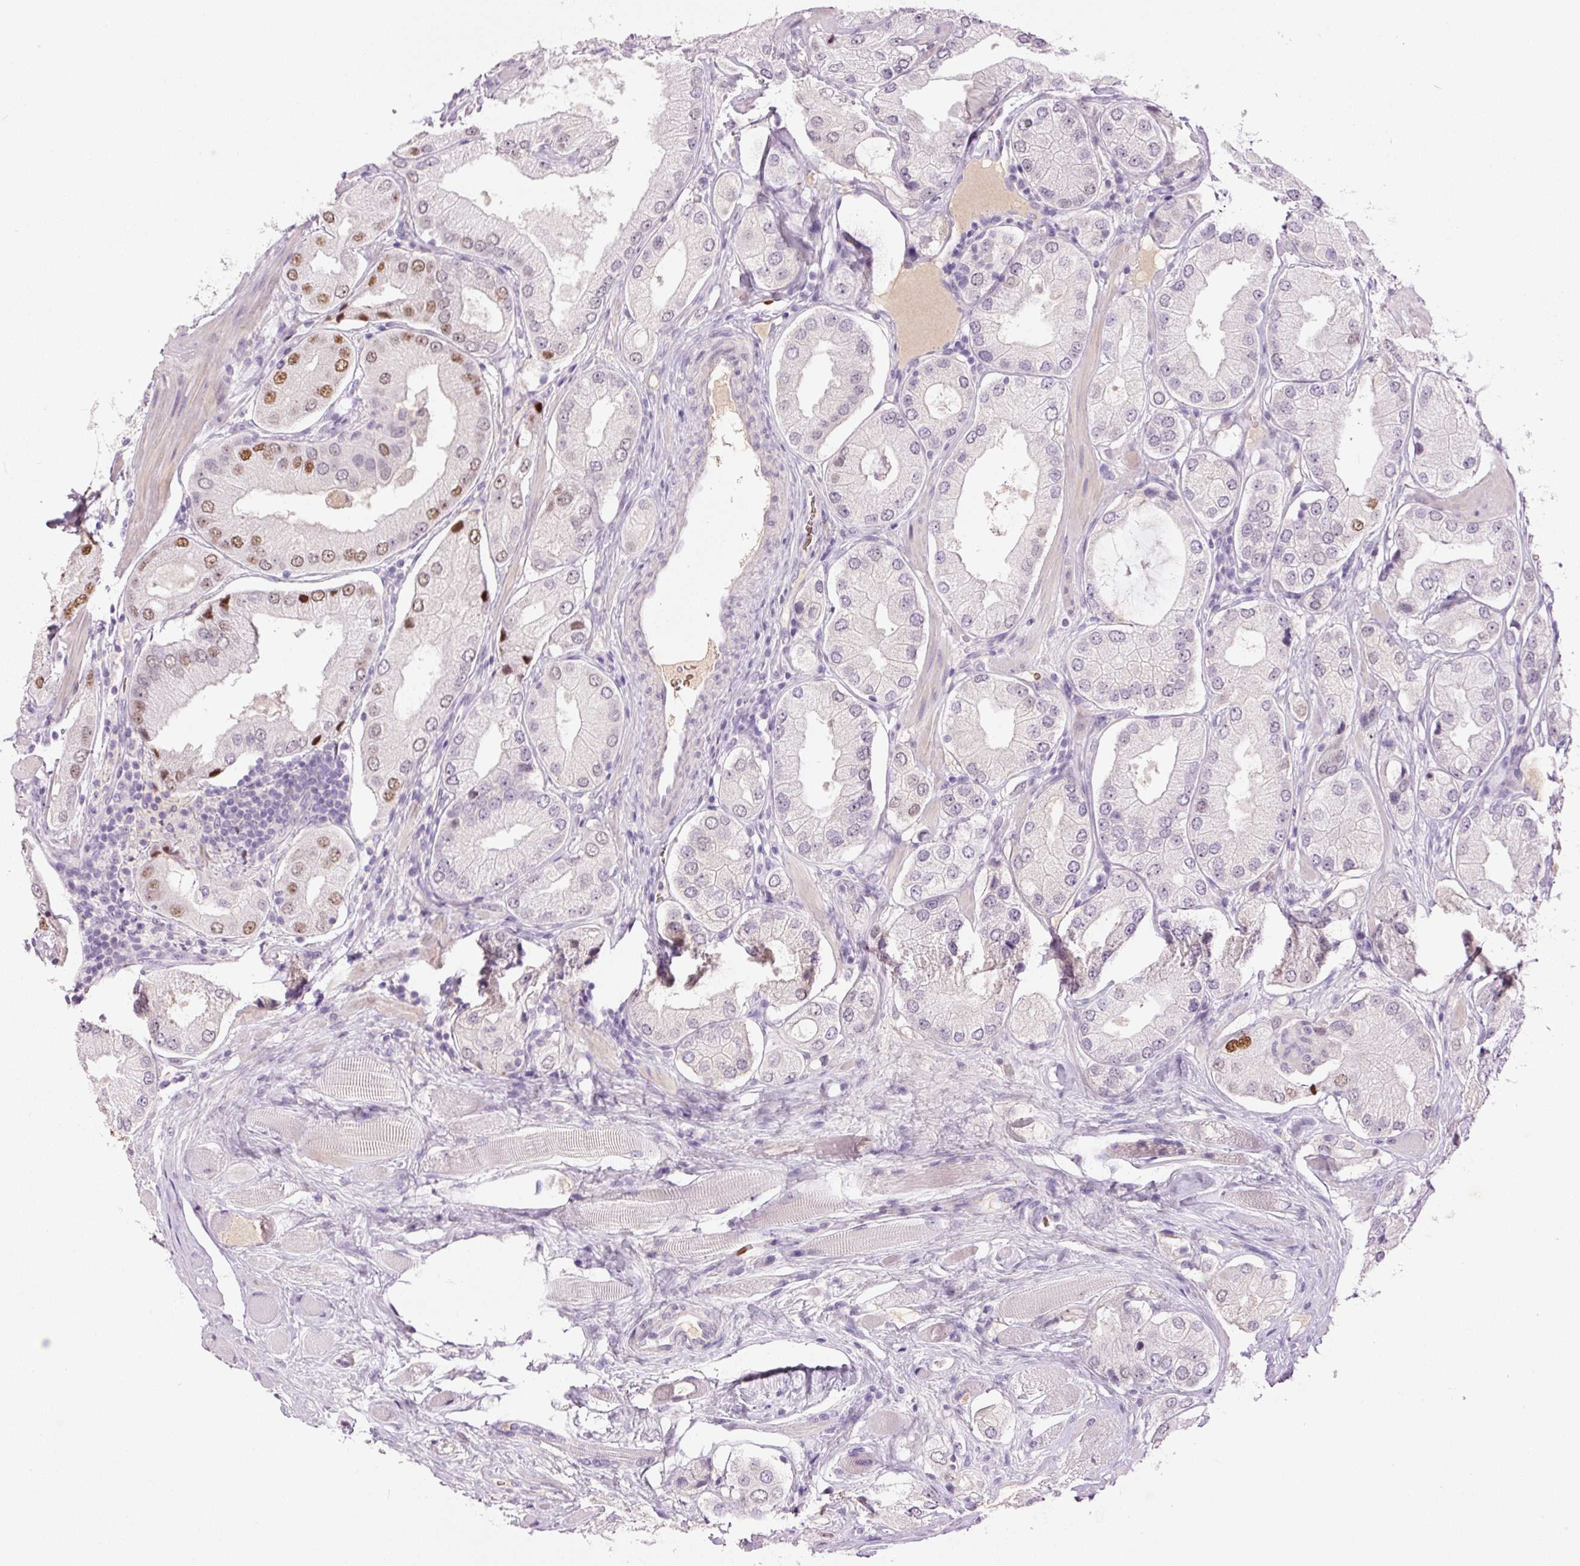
{"staining": {"intensity": "moderate", "quantity": "<25%", "location": "nuclear"}, "tissue": "prostate cancer", "cell_type": "Tumor cells", "image_type": "cancer", "snomed": [{"axis": "morphology", "description": "Adenocarcinoma, Low grade"}, {"axis": "topography", "description": "Prostate"}], "caption": "Immunohistochemistry of human adenocarcinoma (low-grade) (prostate) demonstrates low levels of moderate nuclear positivity in about <25% of tumor cells.", "gene": "LY6G6D", "patient": {"sex": "male", "age": 42}}